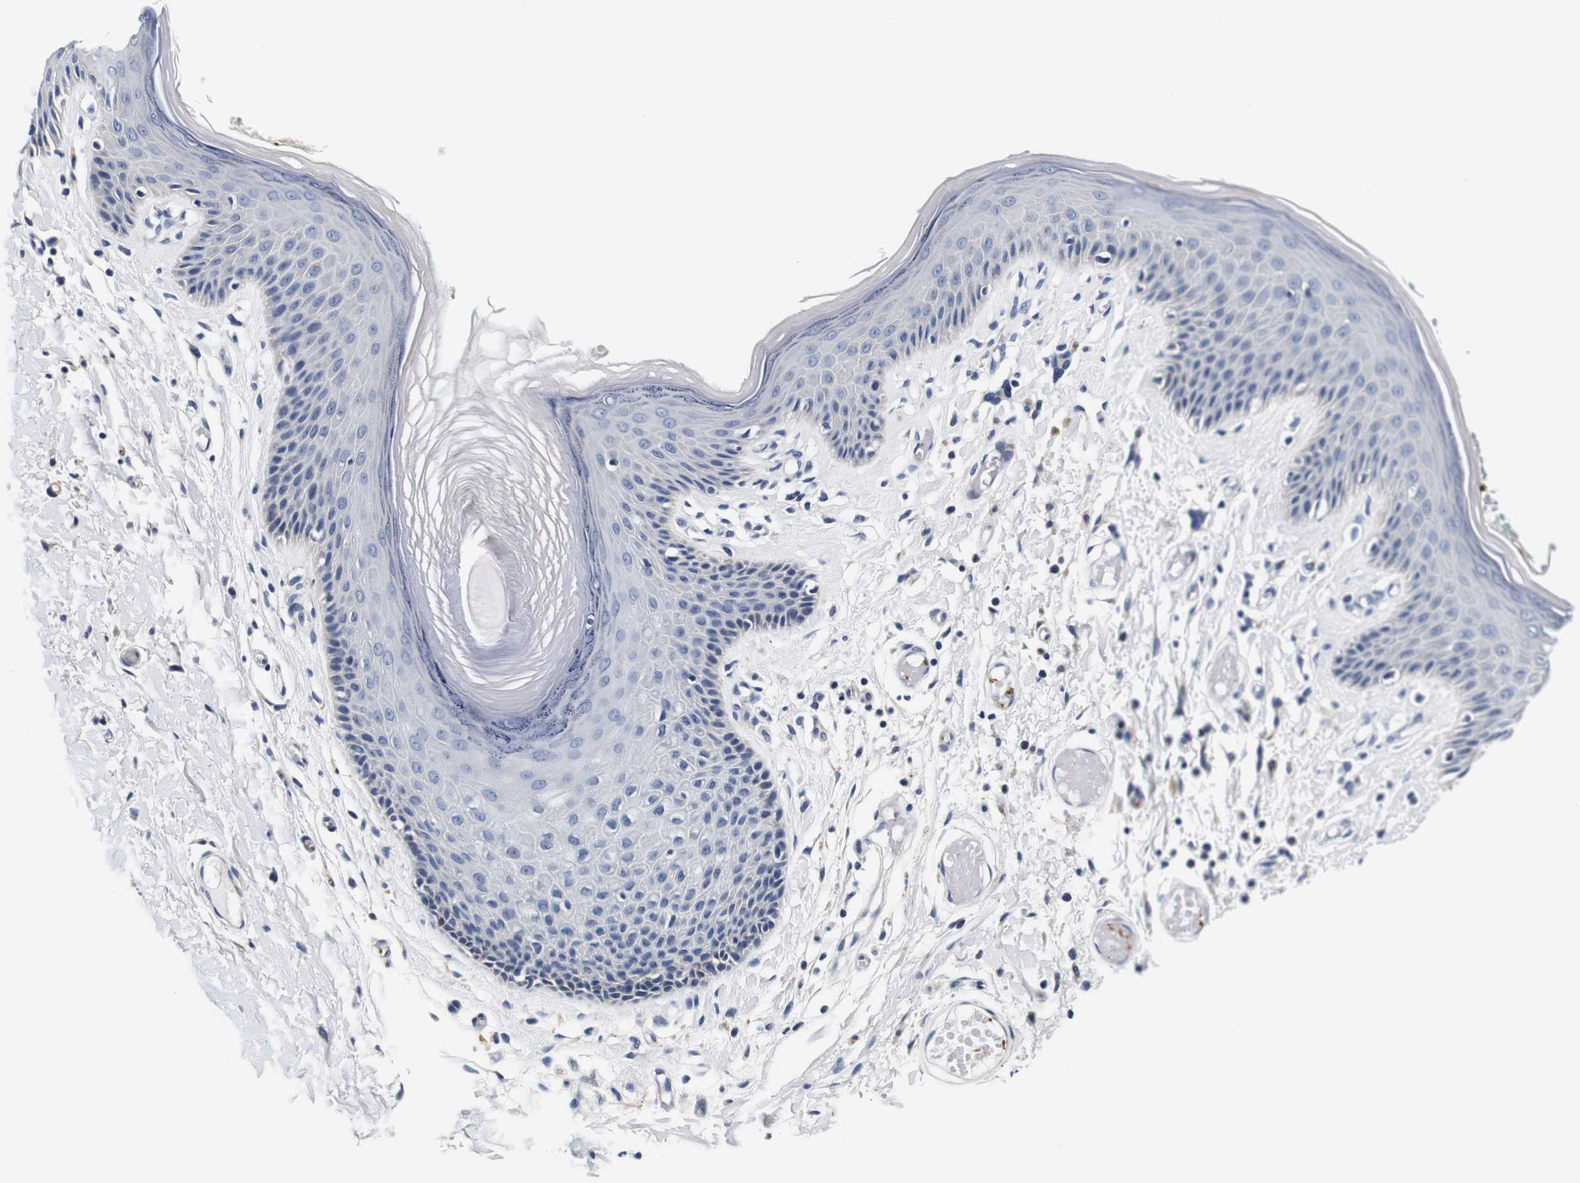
{"staining": {"intensity": "negative", "quantity": "none", "location": "none"}, "tissue": "skin", "cell_type": "Epidermal cells", "image_type": "normal", "snomed": [{"axis": "morphology", "description": "Normal tissue, NOS"}, {"axis": "topography", "description": "Vulva"}], "caption": "IHC photomicrograph of unremarkable skin: skin stained with DAB (3,3'-diaminobenzidine) reveals no significant protein positivity in epidermal cells. (Stains: DAB IHC with hematoxylin counter stain, Microscopy: brightfield microscopy at high magnification).", "gene": "GP1BA", "patient": {"sex": "female", "age": 73}}